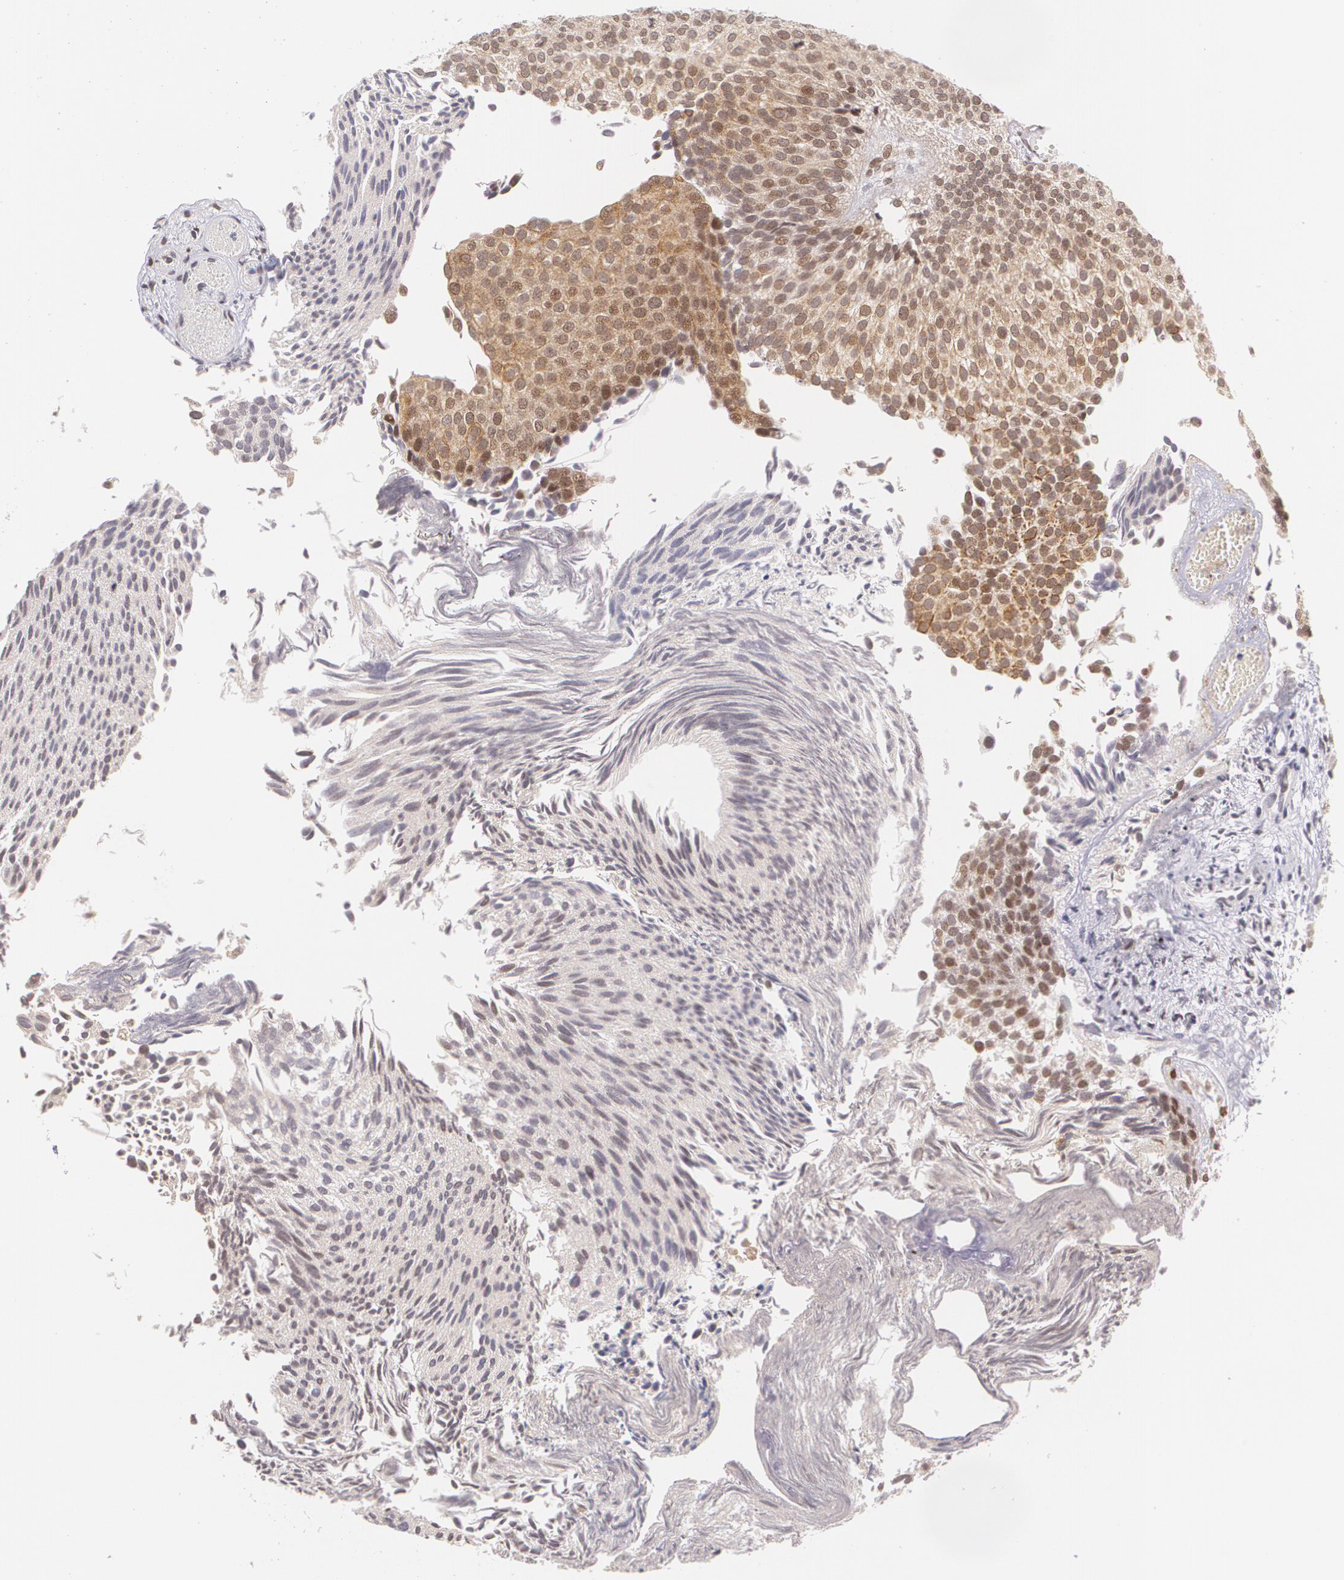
{"staining": {"intensity": "moderate", "quantity": "25%-75%", "location": "cytoplasmic/membranous,nuclear"}, "tissue": "urothelial cancer", "cell_type": "Tumor cells", "image_type": "cancer", "snomed": [{"axis": "morphology", "description": "Urothelial carcinoma, Low grade"}, {"axis": "topography", "description": "Urinary bladder"}], "caption": "Approximately 25%-75% of tumor cells in urothelial carcinoma (low-grade) reveal moderate cytoplasmic/membranous and nuclear protein staining as visualized by brown immunohistochemical staining.", "gene": "CUL2", "patient": {"sex": "male", "age": 84}}